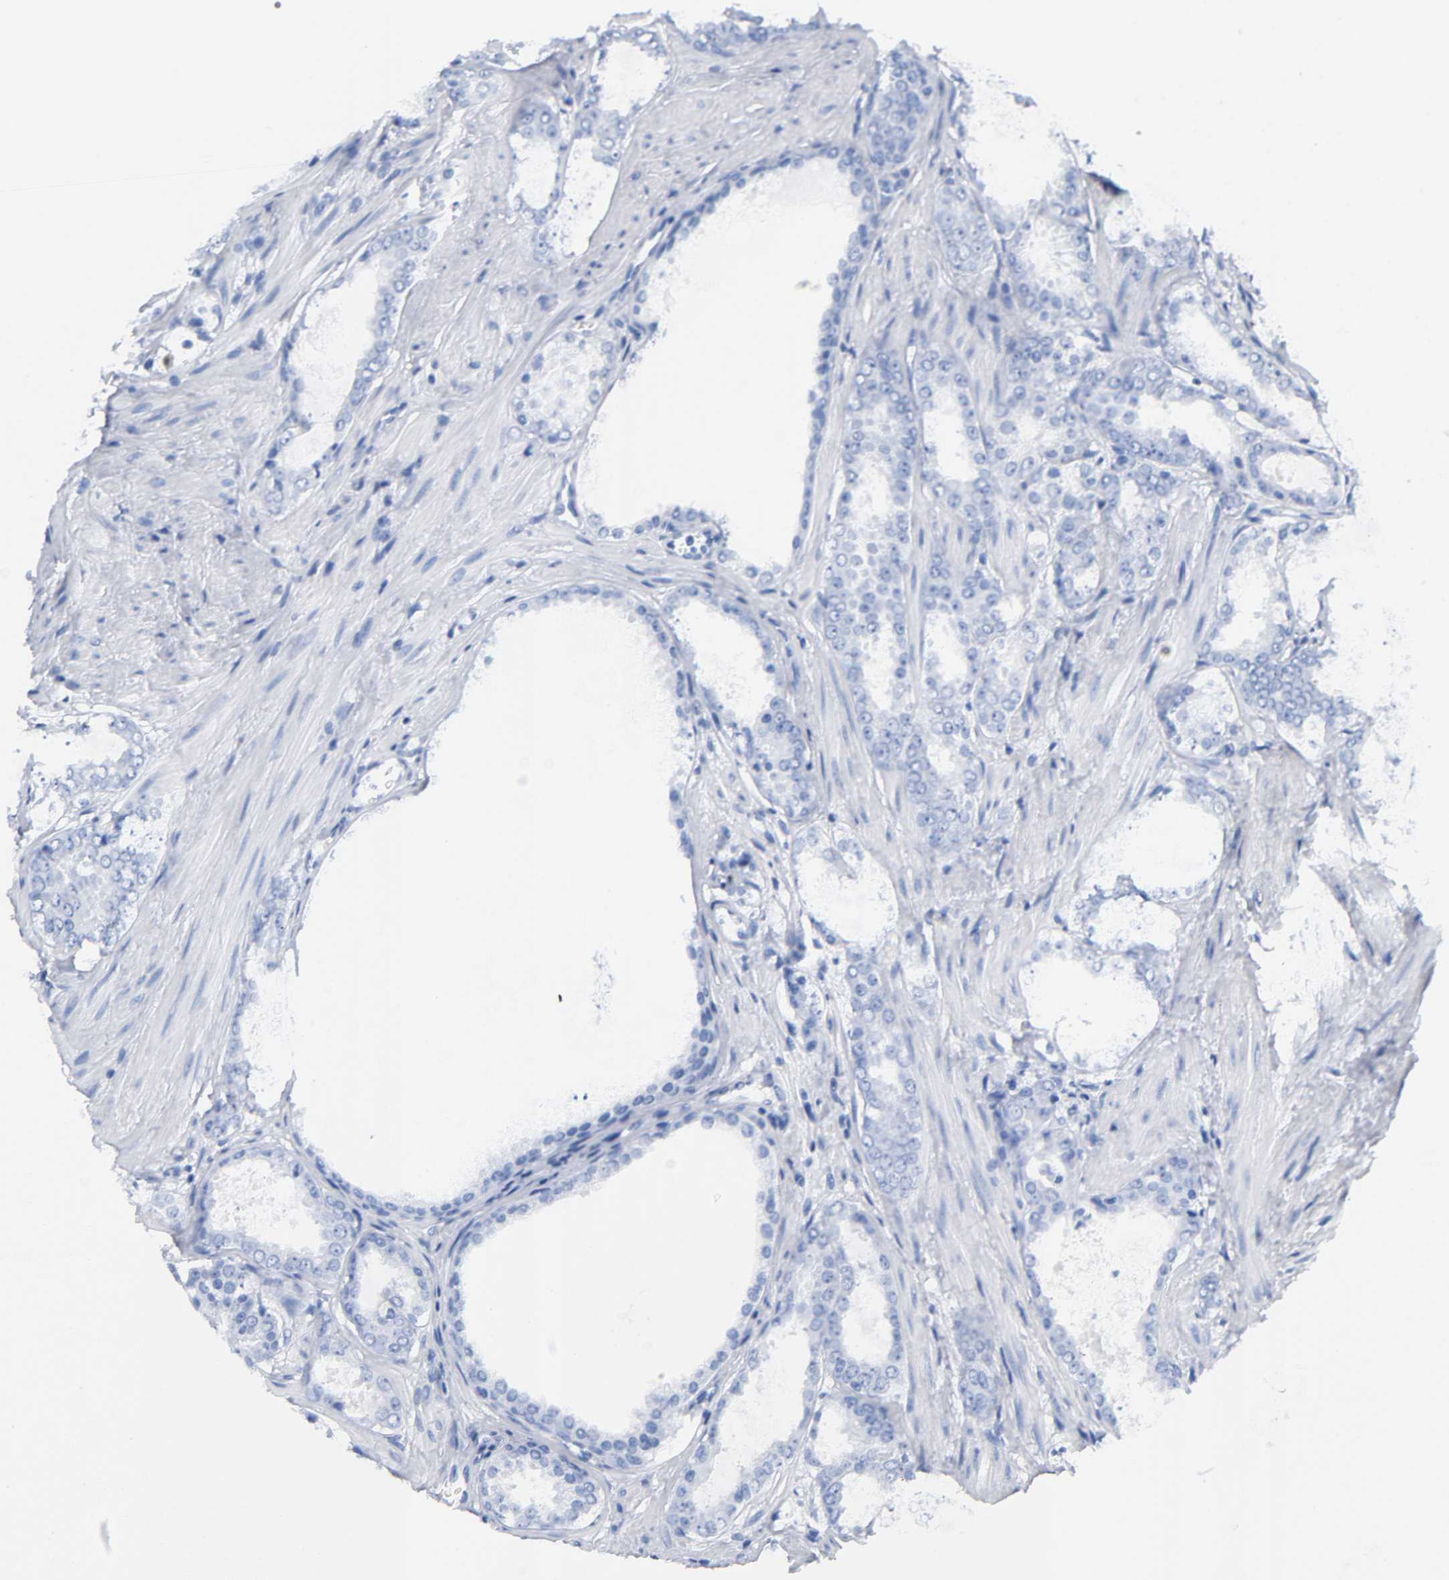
{"staining": {"intensity": "negative", "quantity": "none", "location": "none"}, "tissue": "prostate cancer", "cell_type": "Tumor cells", "image_type": "cancer", "snomed": [{"axis": "morphology", "description": "Adenocarcinoma, Low grade"}, {"axis": "topography", "description": "Prostate"}], "caption": "Tumor cells are negative for brown protein staining in prostate cancer (low-grade adenocarcinoma). (DAB immunohistochemistry (IHC) visualized using brightfield microscopy, high magnification).", "gene": "SOS2", "patient": {"sex": "male", "age": 57}}